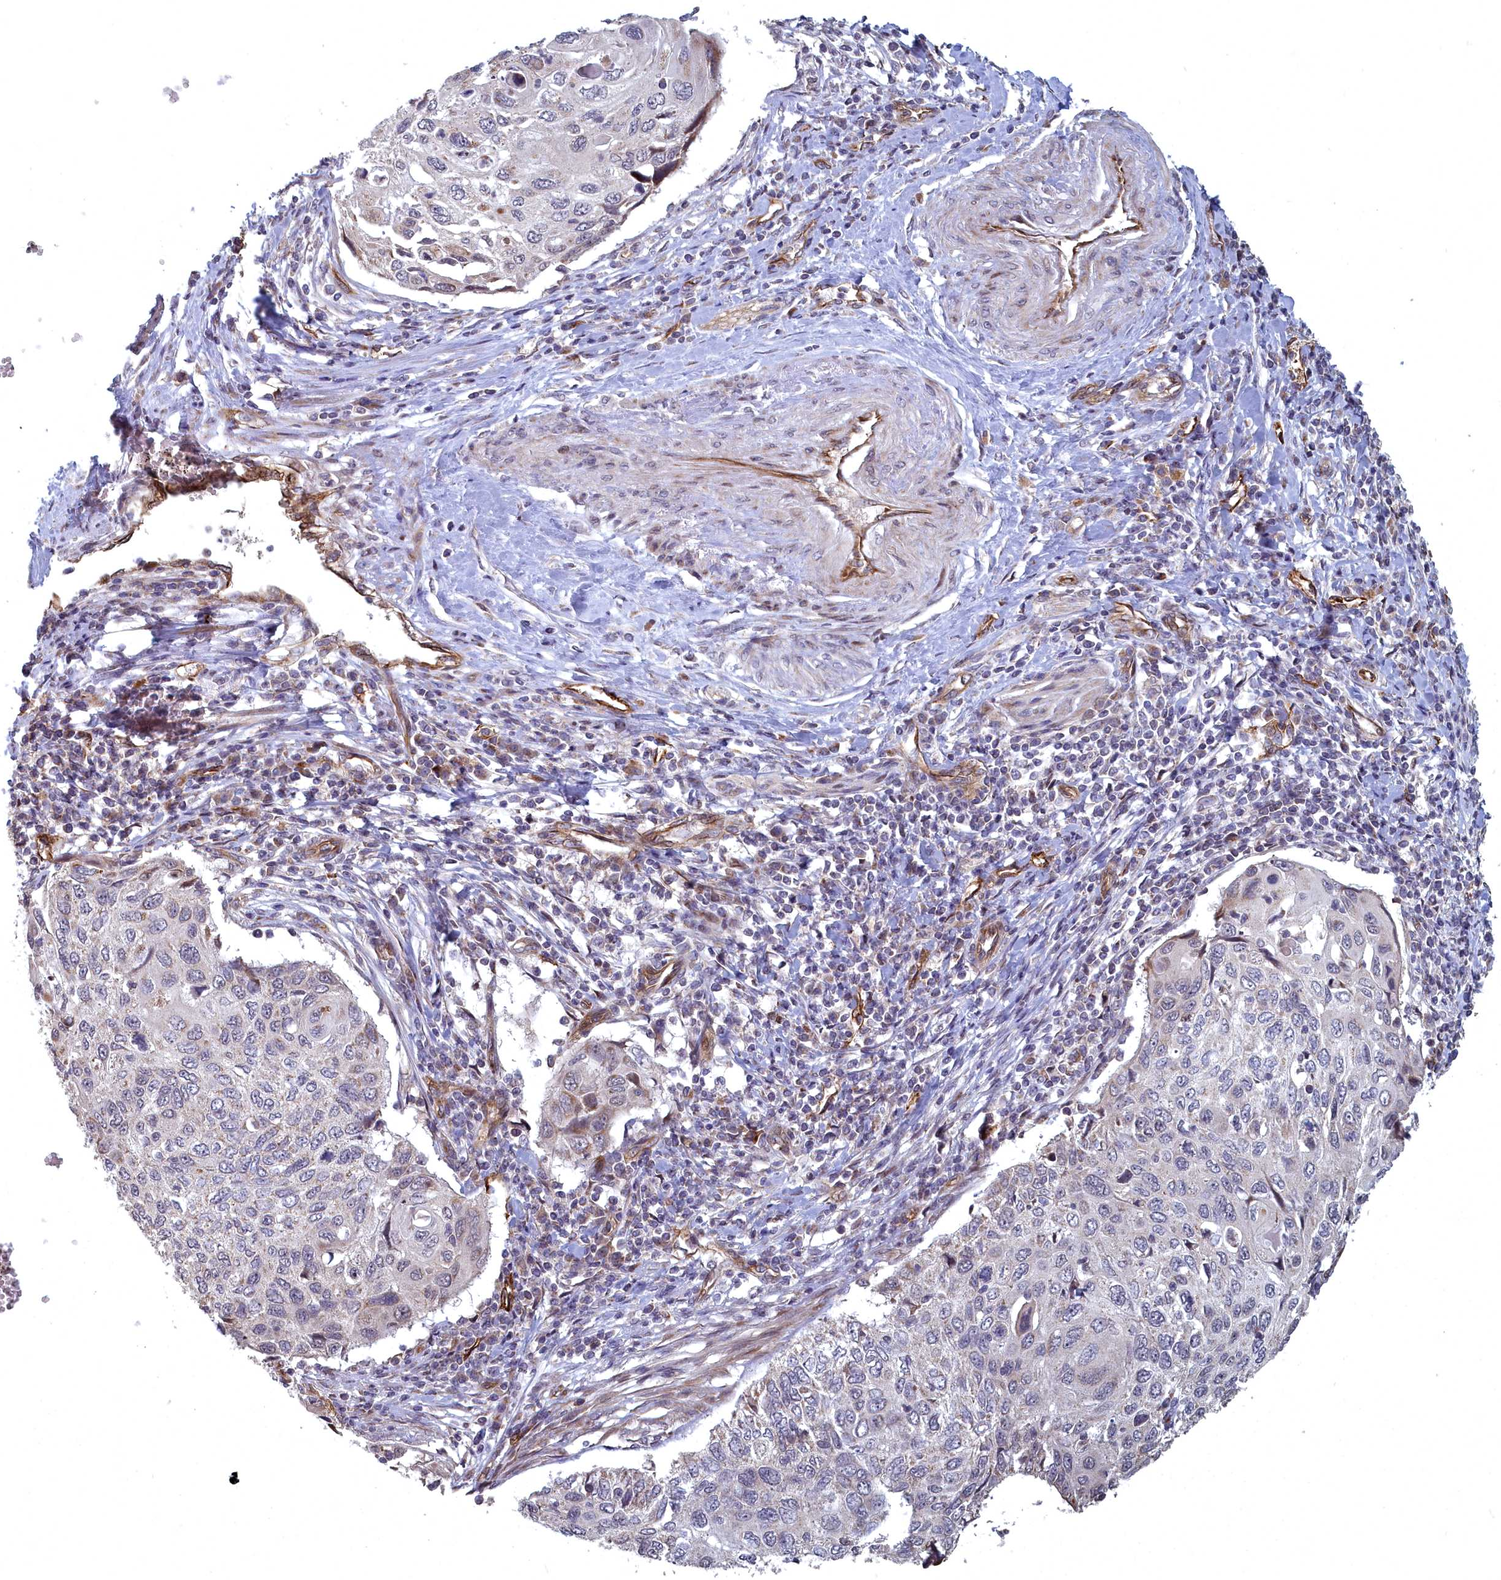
{"staining": {"intensity": "negative", "quantity": "none", "location": "none"}, "tissue": "cervical cancer", "cell_type": "Tumor cells", "image_type": "cancer", "snomed": [{"axis": "morphology", "description": "Squamous cell carcinoma, NOS"}, {"axis": "topography", "description": "Cervix"}], "caption": "Immunohistochemistry micrograph of neoplastic tissue: cervical cancer (squamous cell carcinoma) stained with DAB shows no significant protein positivity in tumor cells. (DAB IHC visualized using brightfield microscopy, high magnification).", "gene": "TSPYL4", "patient": {"sex": "female", "age": 70}}